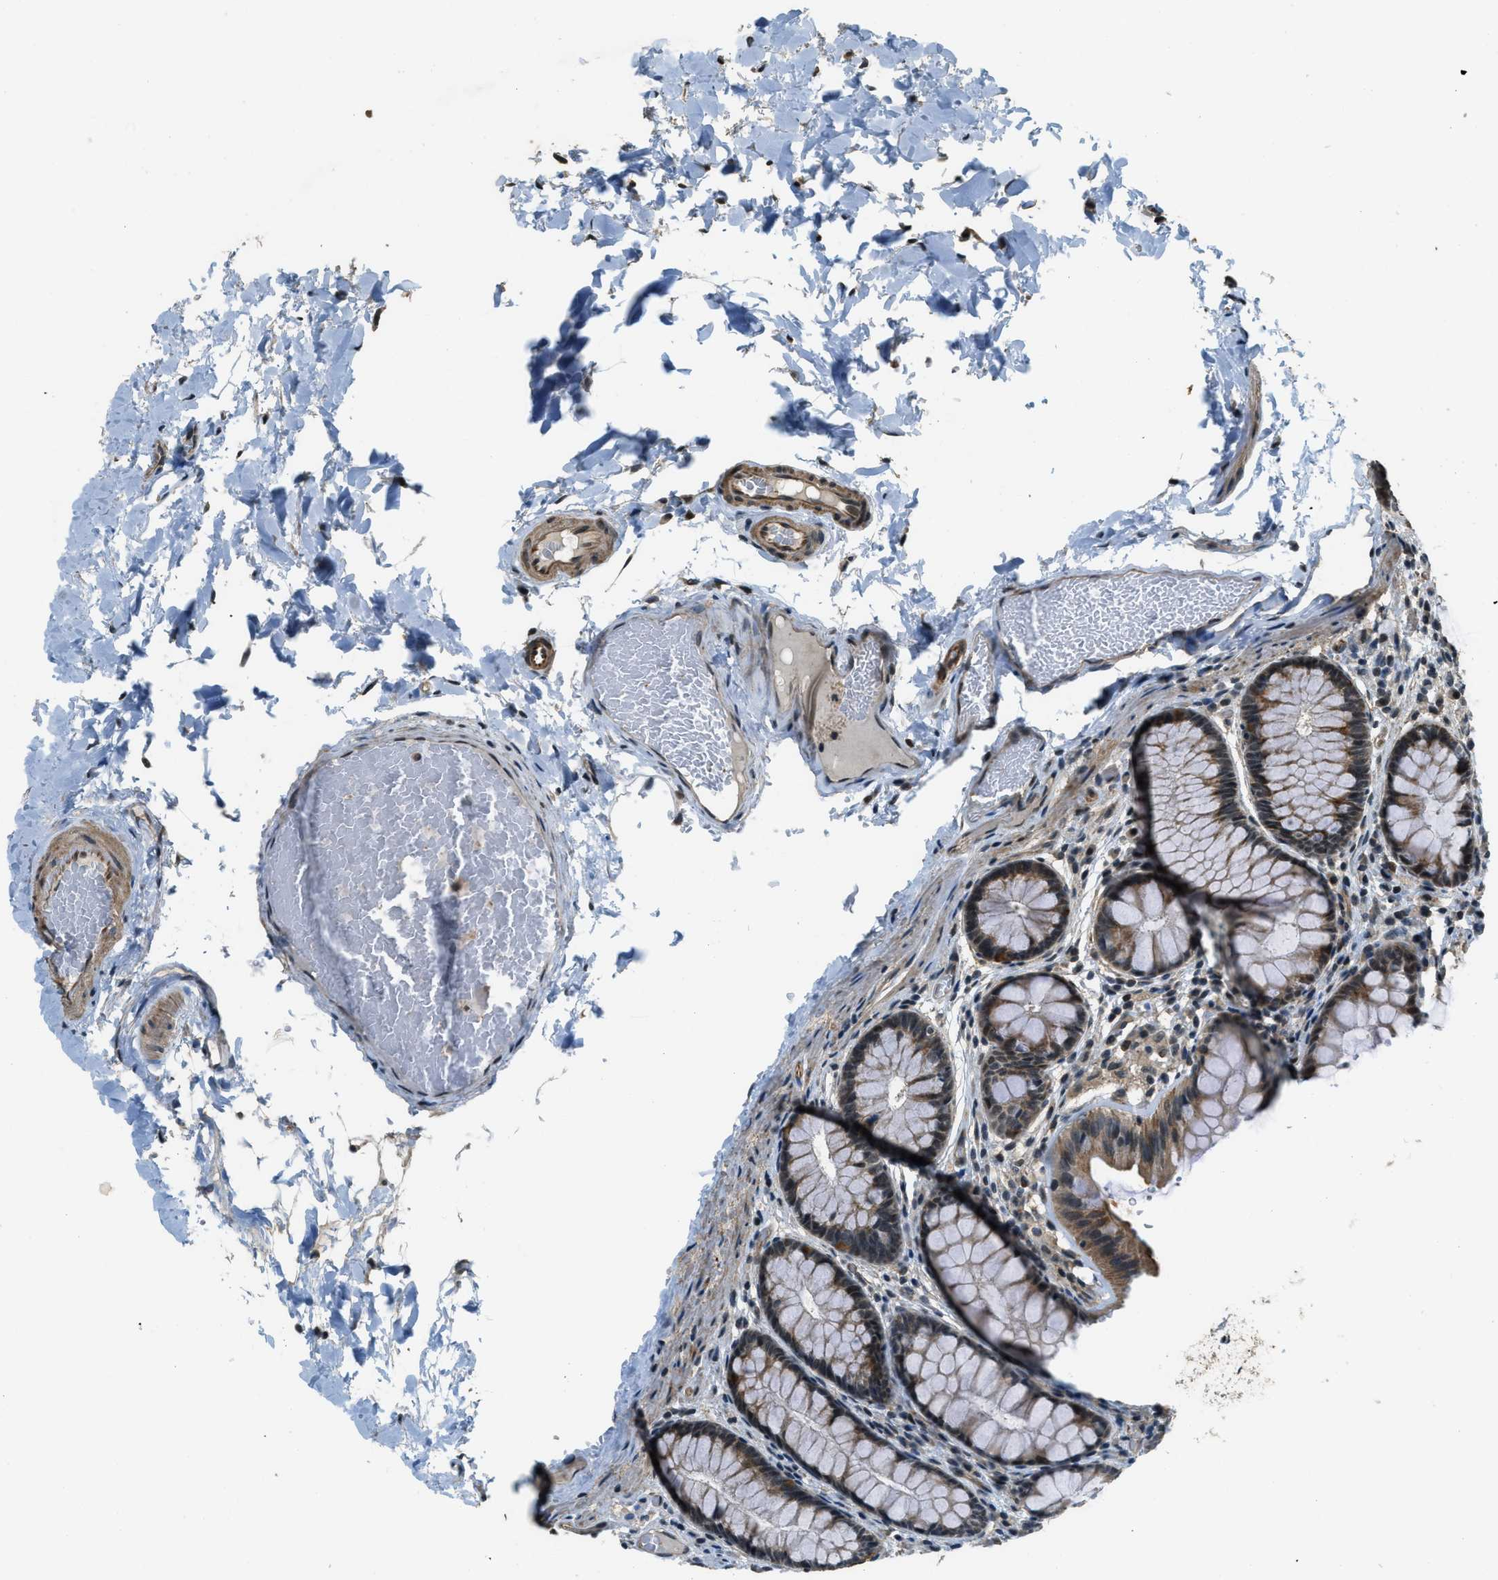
{"staining": {"intensity": "moderate", "quantity": ">75%", "location": "cytoplasmic/membranous,nuclear"}, "tissue": "colon", "cell_type": "Endothelial cells", "image_type": "normal", "snomed": [{"axis": "morphology", "description": "Normal tissue, NOS"}, {"axis": "topography", "description": "Colon"}], "caption": "Colon stained with immunohistochemistry exhibits moderate cytoplasmic/membranous,nuclear expression in about >75% of endothelial cells.", "gene": "MED21", "patient": {"sex": "female", "age": 56}}